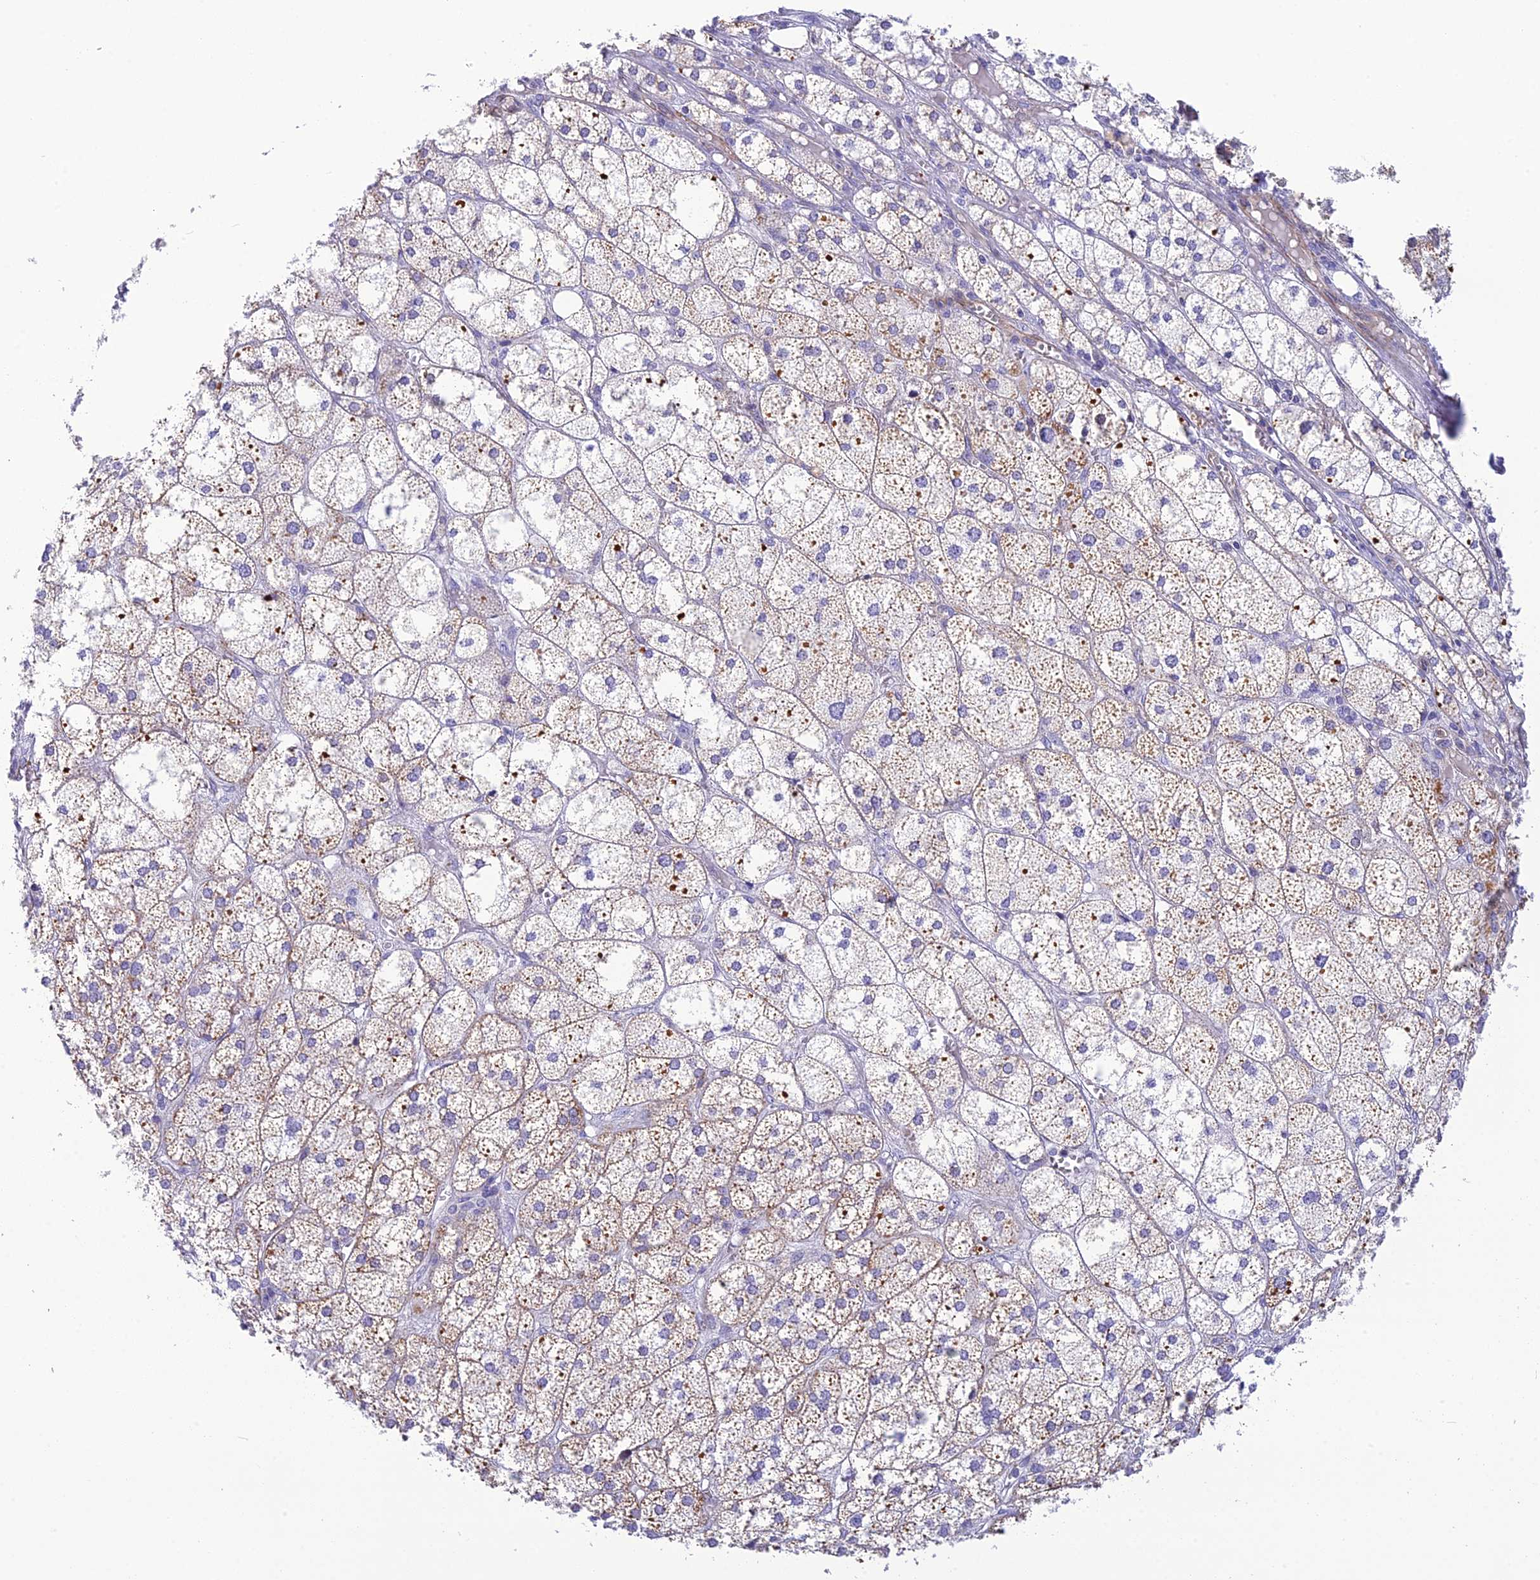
{"staining": {"intensity": "moderate", "quantity": "25%-75%", "location": "cytoplasmic/membranous"}, "tissue": "adrenal gland", "cell_type": "Glandular cells", "image_type": "normal", "snomed": [{"axis": "morphology", "description": "Normal tissue, NOS"}, {"axis": "topography", "description": "Adrenal gland"}], "caption": "Immunohistochemistry of benign human adrenal gland reveals medium levels of moderate cytoplasmic/membranous expression in about 25%-75% of glandular cells. (Stains: DAB in brown, nuclei in blue, Microscopy: brightfield microscopy at high magnification).", "gene": "POMGNT1", "patient": {"sex": "female", "age": 61}}